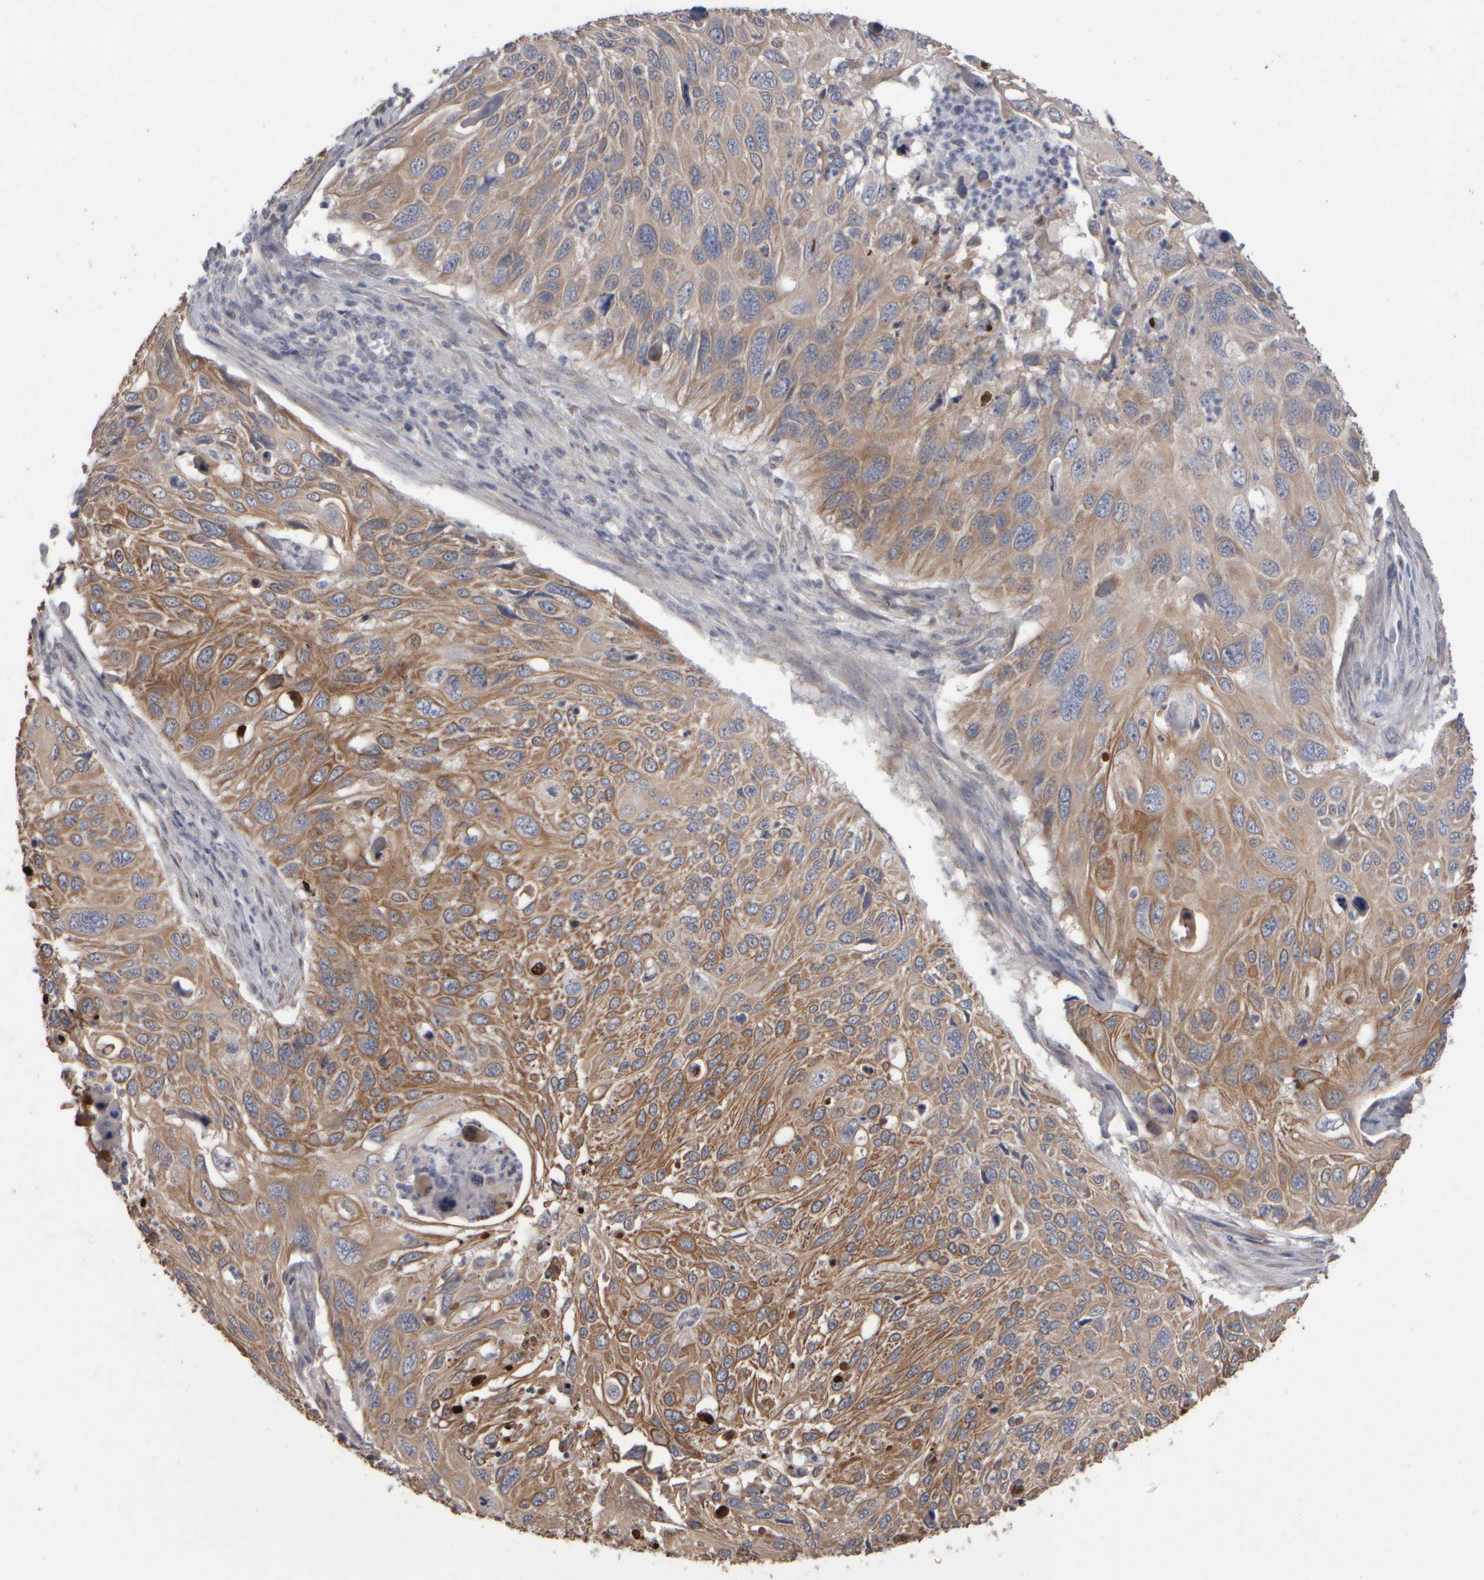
{"staining": {"intensity": "moderate", "quantity": ">75%", "location": "cytoplasmic/membranous"}, "tissue": "cervical cancer", "cell_type": "Tumor cells", "image_type": "cancer", "snomed": [{"axis": "morphology", "description": "Squamous cell carcinoma, NOS"}, {"axis": "topography", "description": "Cervix"}], "caption": "Immunohistochemical staining of human cervical cancer (squamous cell carcinoma) shows medium levels of moderate cytoplasmic/membranous expression in about >75% of tumor cells.", "gene": "EPHX2", "patient": {"sex": "female", "age": 70}}